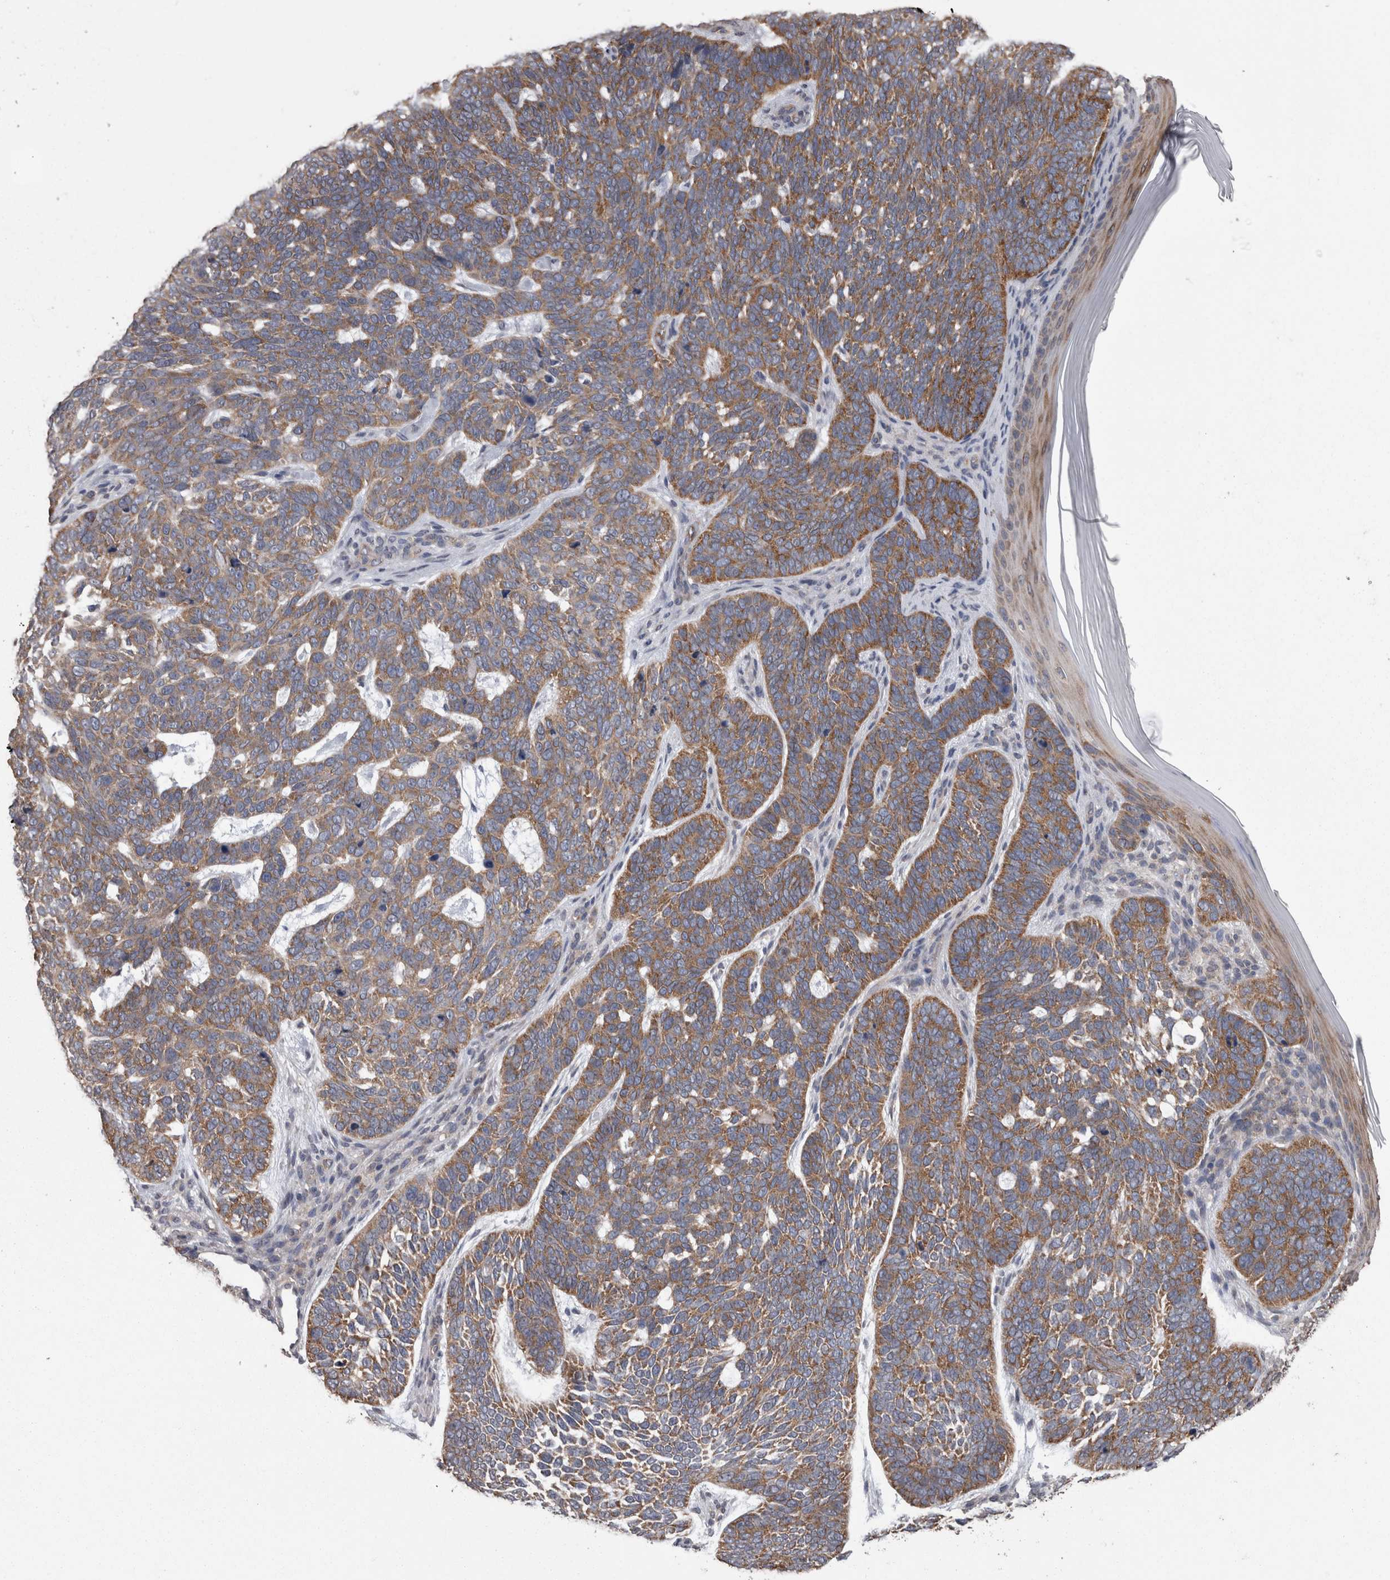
{"staining": {"intensity": "moderate", "quantity": ">75%", "location": "cytoplasmic/membranous"}, "tissue": "skin cancer", "cell_type": "Tumor cells", "image_type": "cancer", "snomed": [{"axis": "morphology", "description": "Basal cell carcinoma"}, {"axis": "topography", "description": "Skin"}], "caption": "This is an image of IHC staining of skin cancer, which shows moderate positivity in the cytoplasmic/membranous of tumor cells.", "gene": "DDX6", "patient": {"sex": "female", "age": 85}}